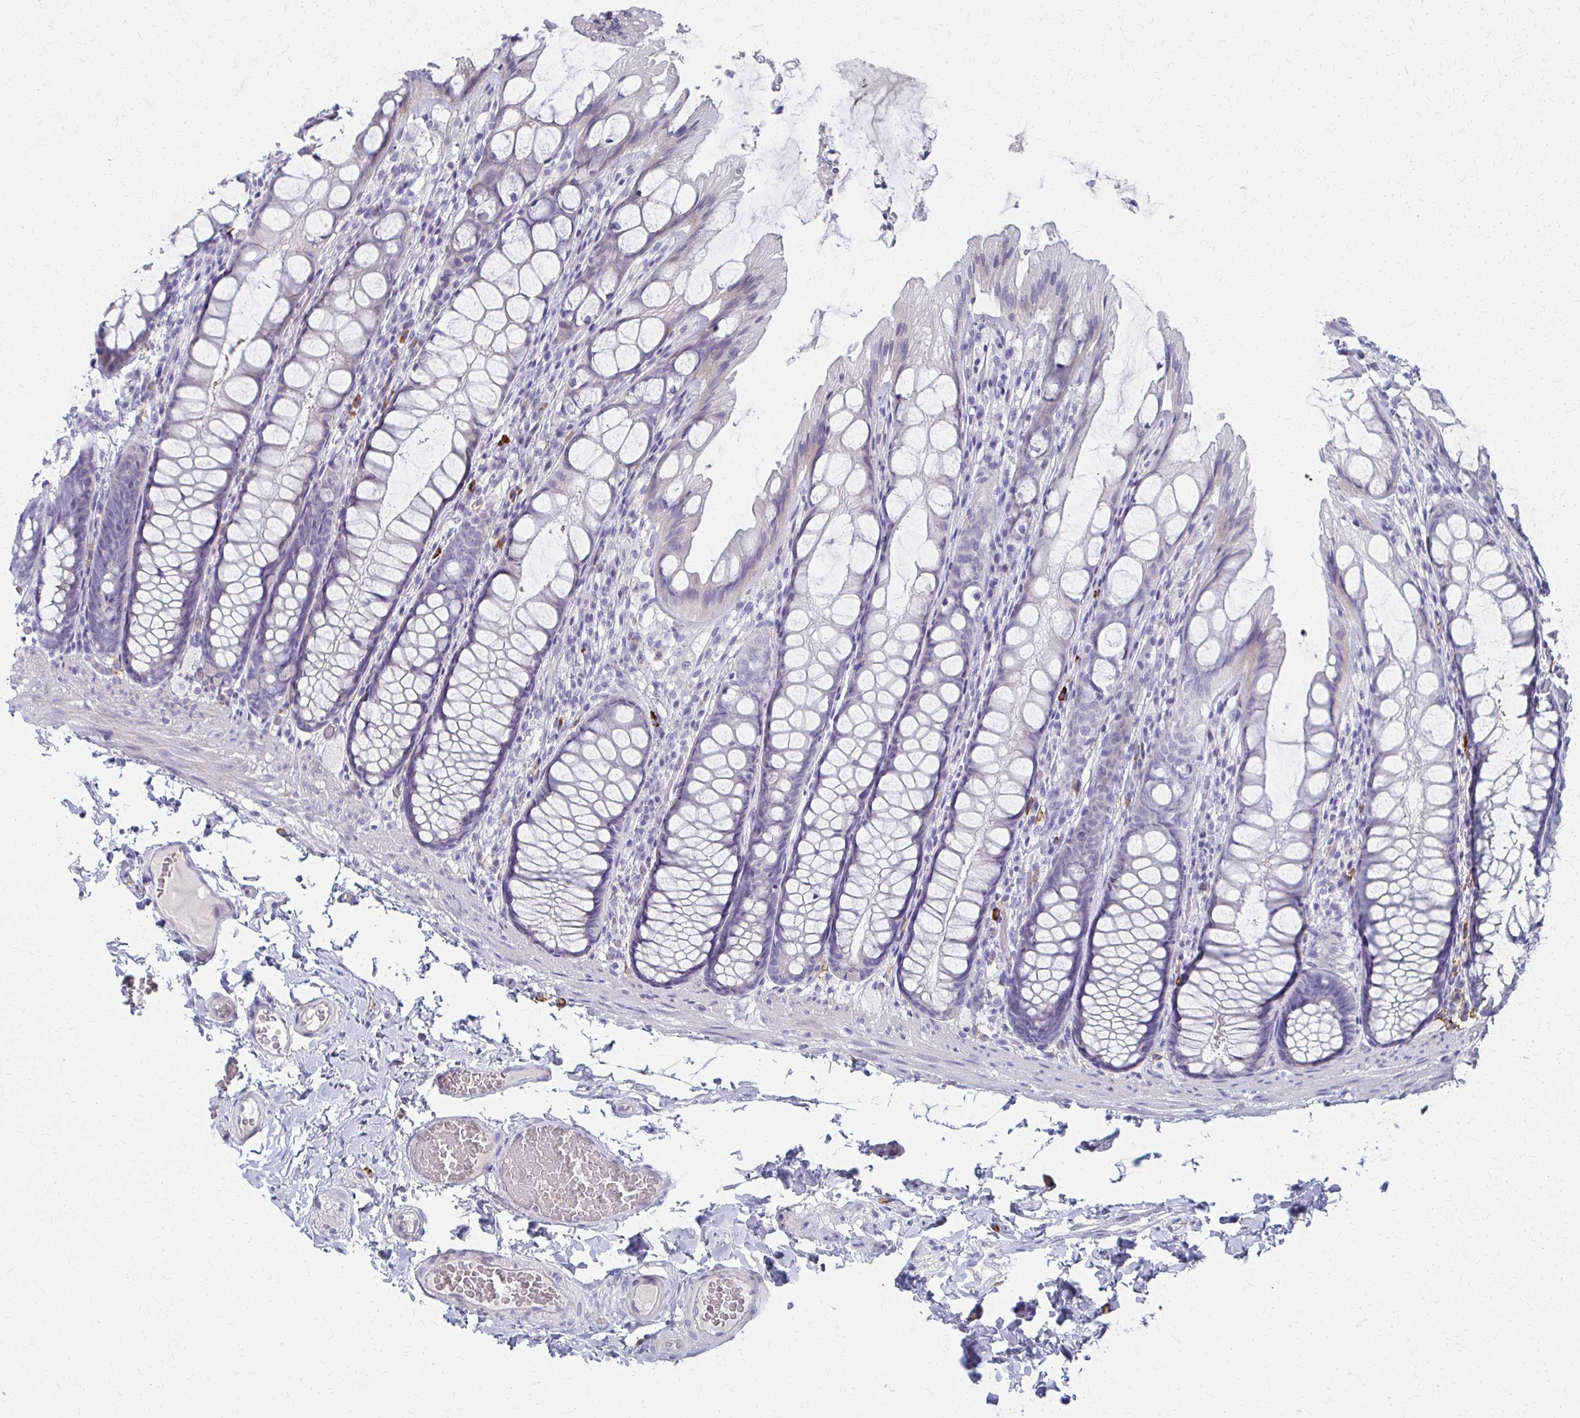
{"staining": {"intensity": "negative", "quantity": "none", "location": "none"}, "tissue": "colon", "cell_type": "Endothelial cells", "image_type": "normal", "snomed": [{"axis": "morphology", "description": "Normal tissue, NOS"}, {"axis": "topography", "description": "Colon"}], "caption": "Image shows no significant protein expression in endothelial cells of unremarkable colon.", "gene": "MS4A2", "patient": {"sex": "male", "age": 47}}